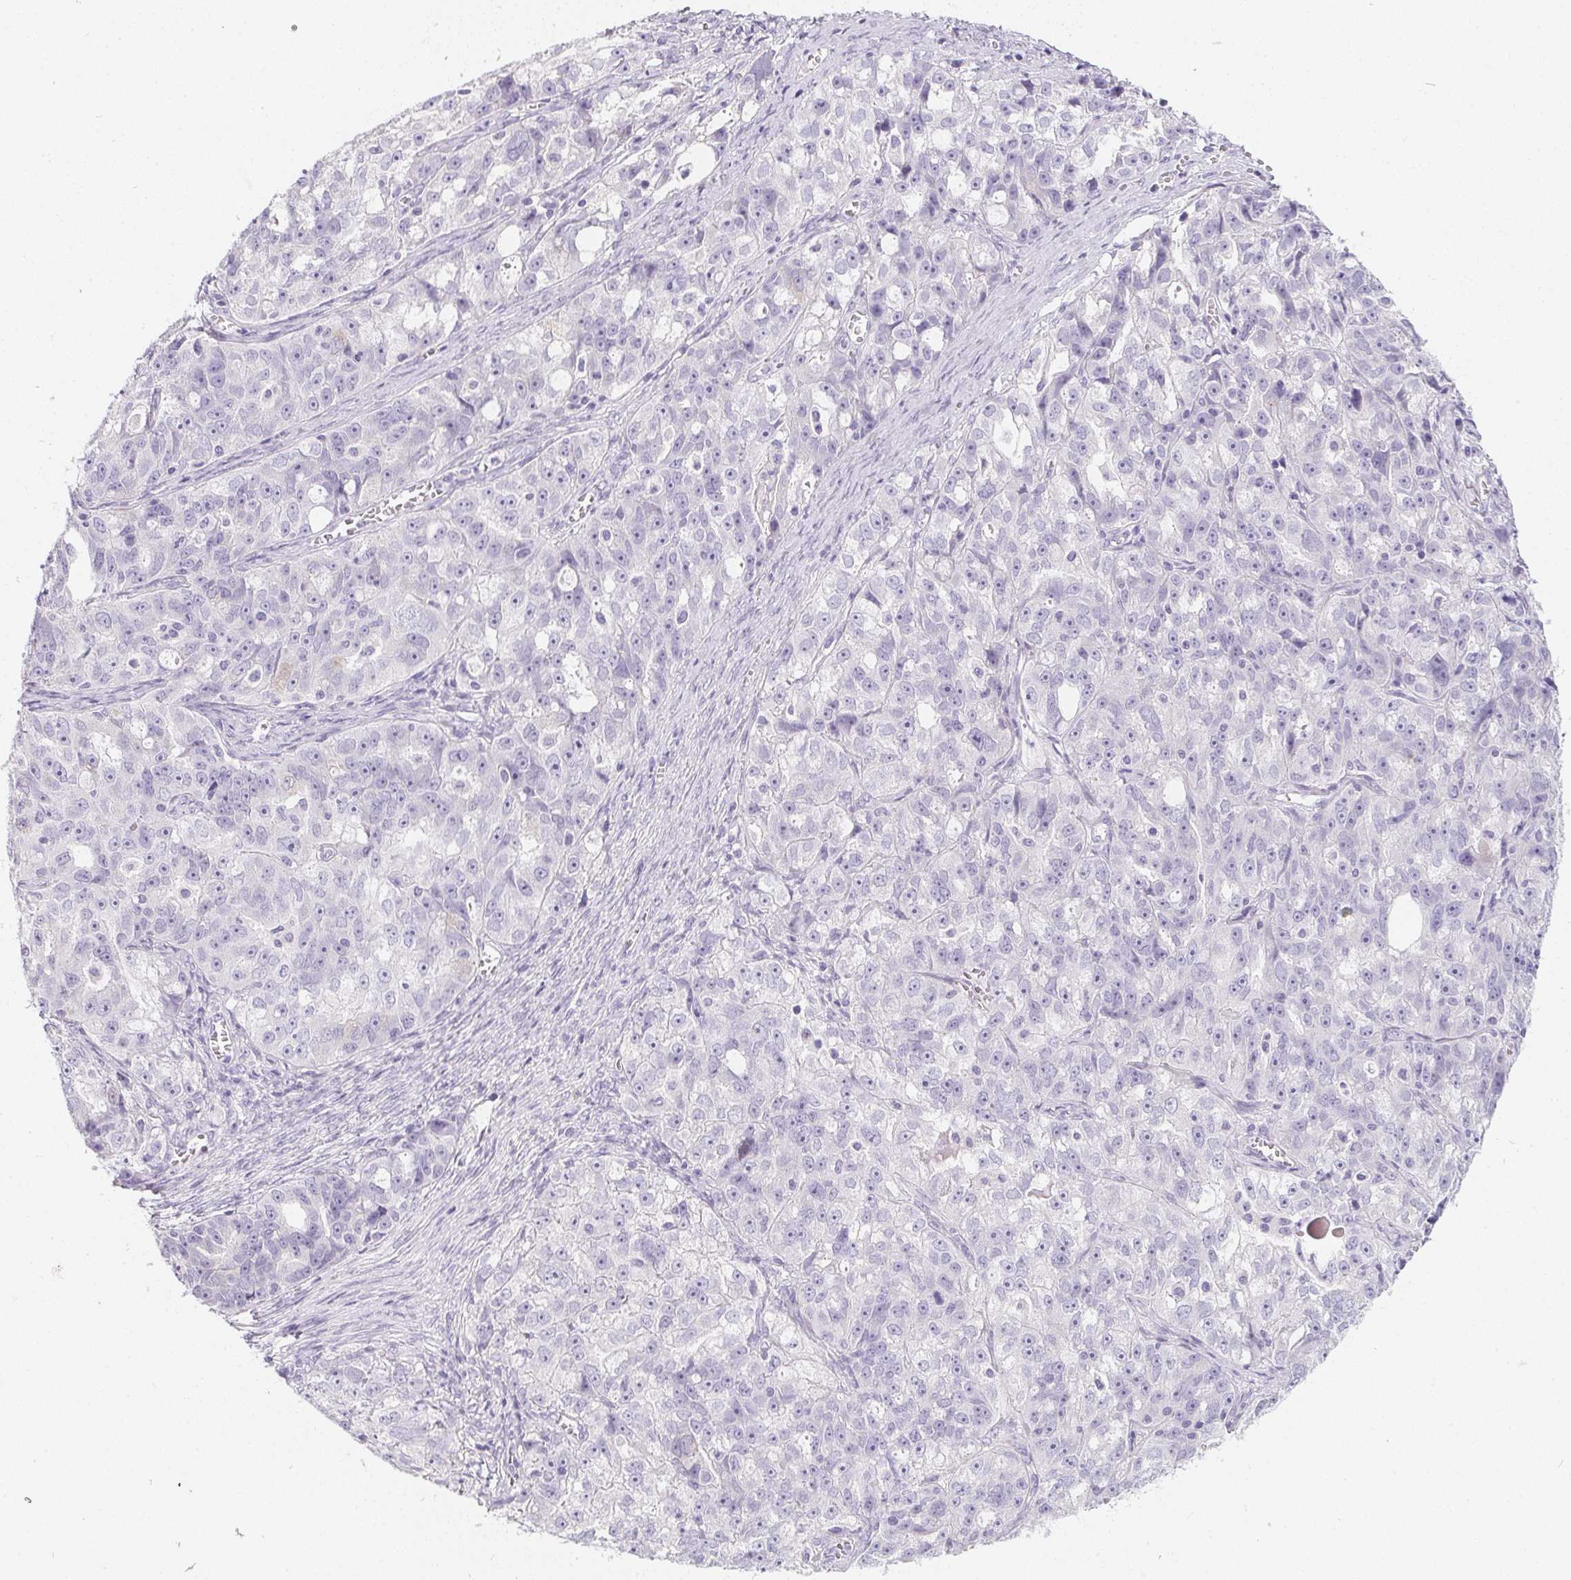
{"staining": {"intensity": "negative", "quantity": "none", "location": "none"}, "tissue": "ovarian cancer", "cell_type": "Tumor cells", "image_type": "cancer", "snomed": [{"axis": "morphology", "description": "Cystadenocarcinoma, serous, NOS"}, {"axis": "topography", "description": "Ovary"}], "caption": "Immunohistochemistry of human ovarian serous cystadenocarcinoma demonstrates no staining in tumor cells.", "gene": "MAP1A", "patient": {"sex": "female", "age": 51}}